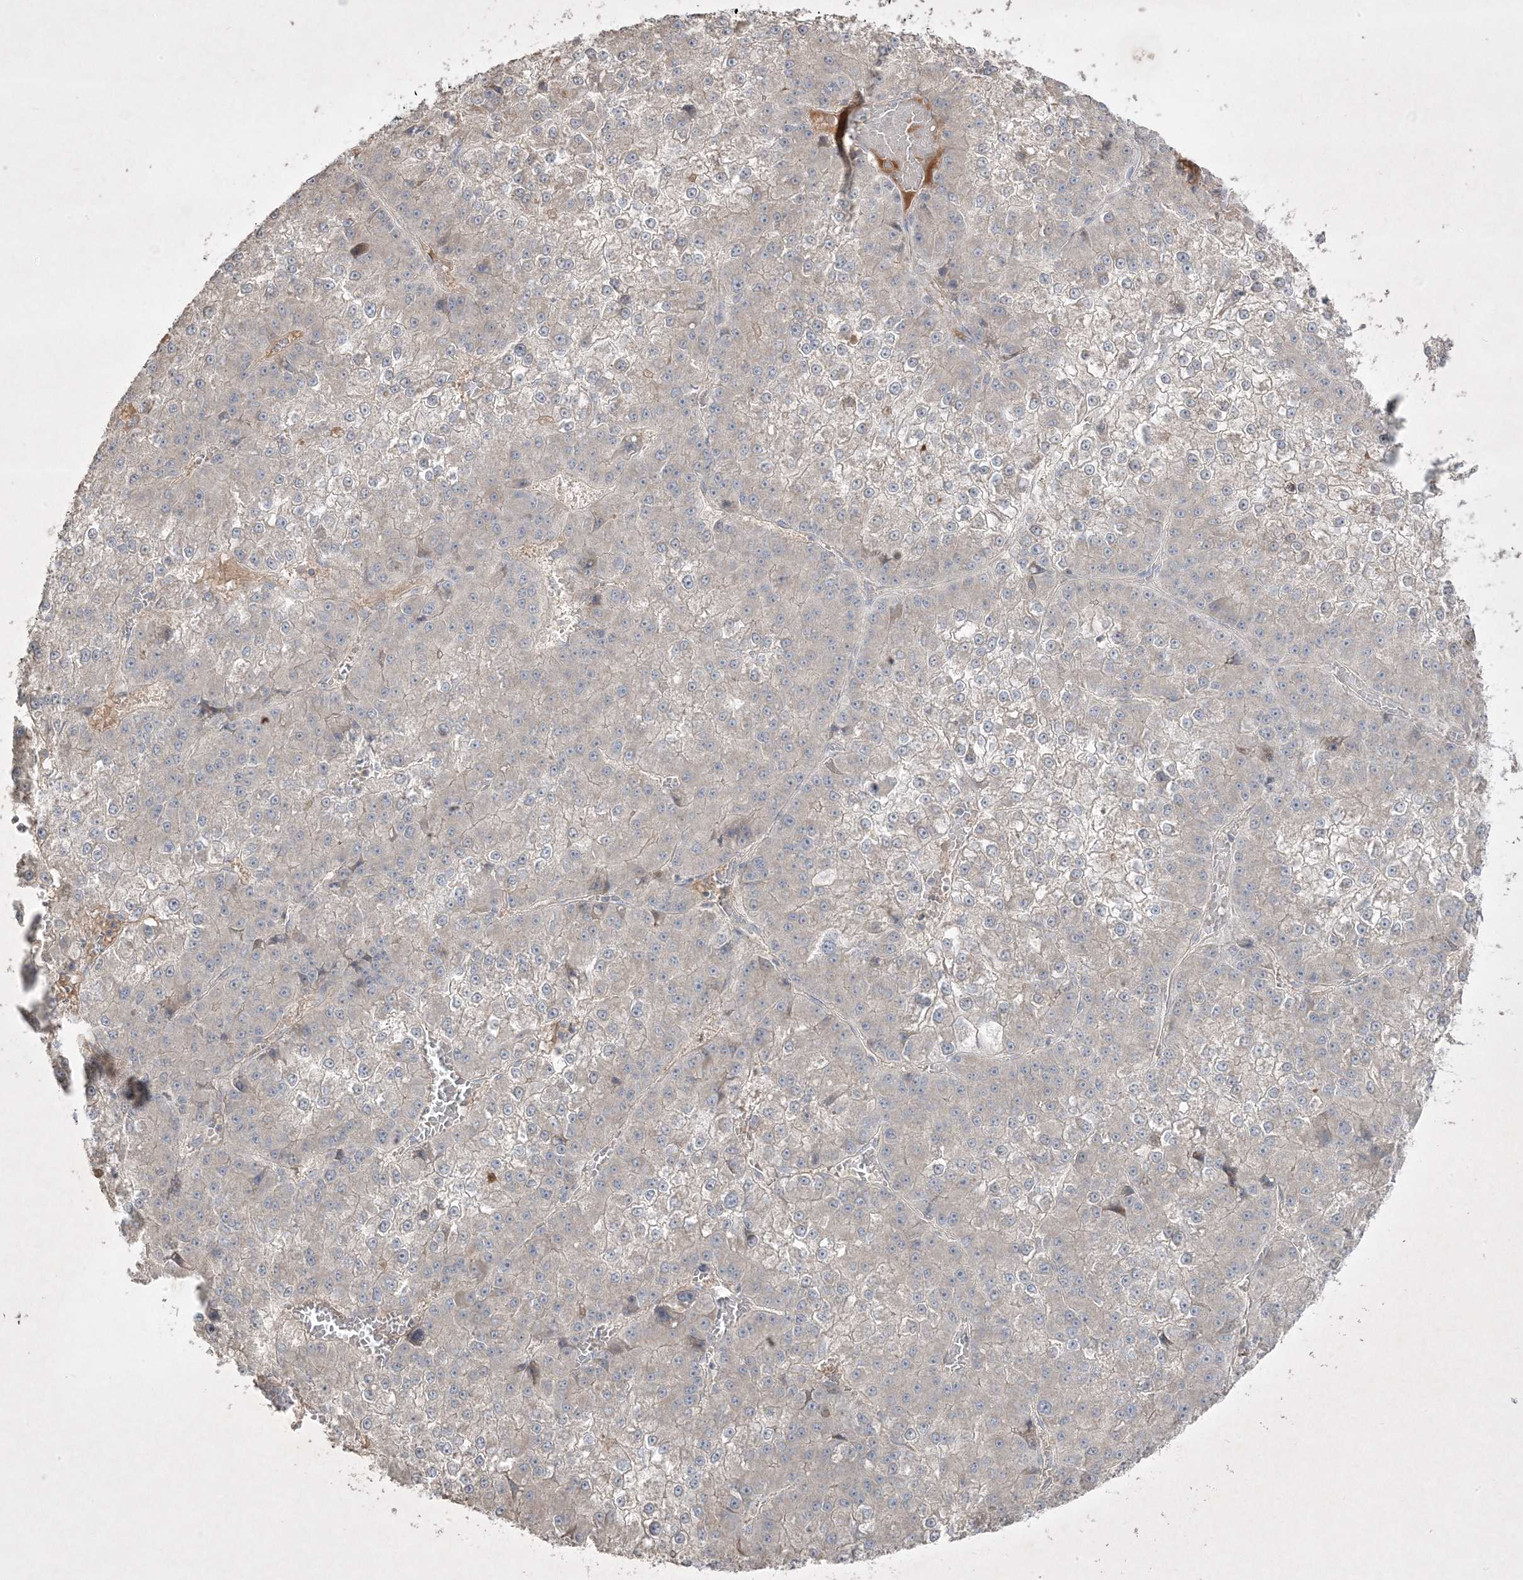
{"staining": {"intensity": "negative", "quantity": "none", "location": "none"}, "tissue": "liver cancer", "cell_type": "Tumor cells", "image_type": "cancer", "snomed": [{"axis": "morphology", "description": "Carcinoma, Hepatocellular, NOS"}, {"axis": "topography", "description": "Liver"}], "caption": "Immunohistochemistry photomicrograph of neoplastic tissue: liver hepatocellular carcinoma stained with DAB (3,3'-diaminobenzidine) shows no significant protein staining in tumor cells.", "gene": "RGL4", "patient": {"sex": "female", "age": 73}}